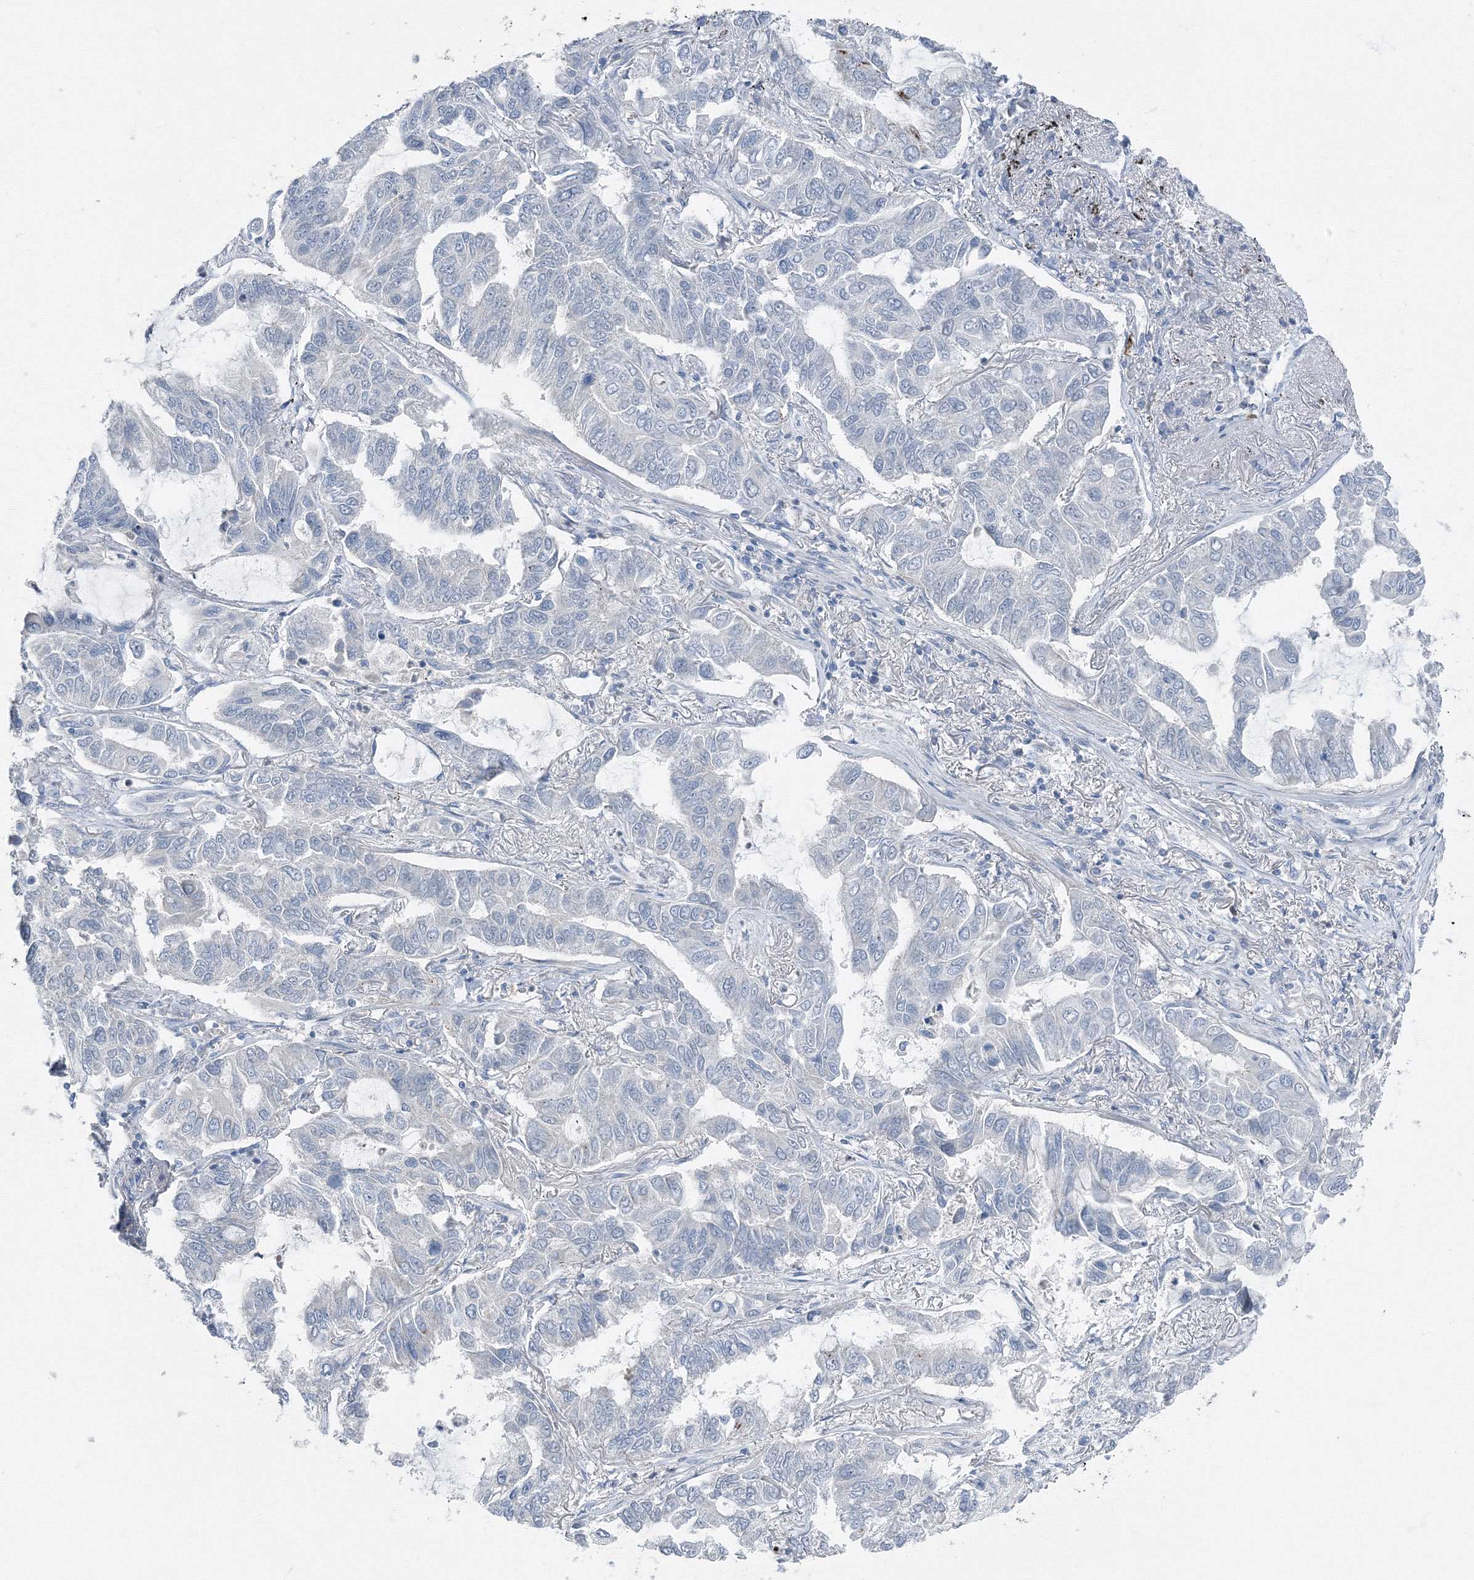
{"staining": {"intensity": "negative", "quantity": "none", "location": "none"}, "tissue": "lung cancer", "cell_type": "Tumor cells", "image_type": "cancer", "snomed": [{"axis": "morphology", "description": "Adenocarcinoma, NOS"}, {"axis": "topography", "description": "Lung"}], "caption": "Immunohistochemistry histopathology image of adenocarcinoma (lung) stained for a protein (brown), which shows no expression in tumor cells.", "gene": "AASDH", "patient": {"sex": "male", "age": 64}}